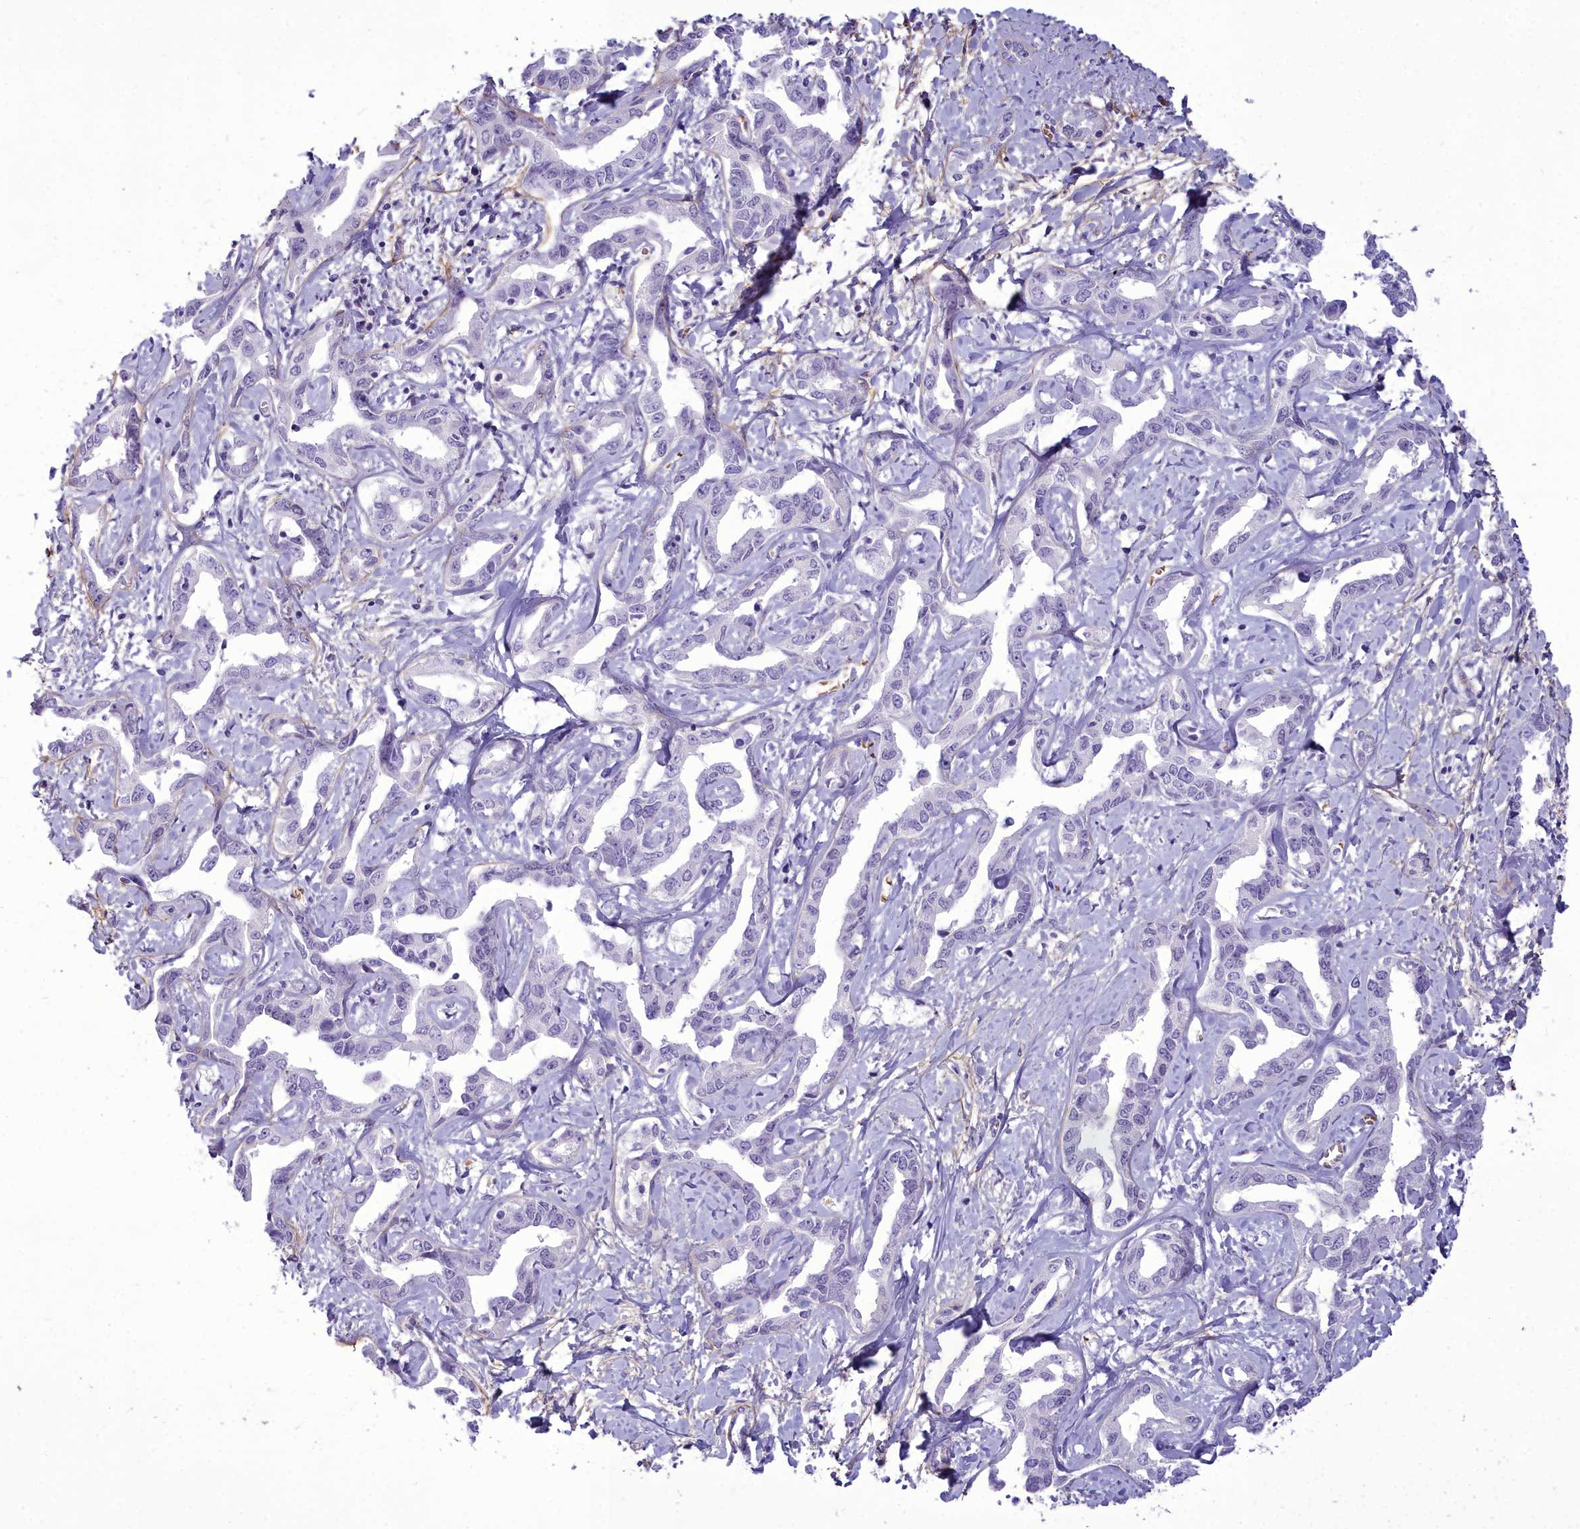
{"staining": {"intensity": "negative", "quantity": "none", "location": "none"}, "tissue": "liver cancer", "cell_type": "Tumor cells", "image_type": "cancer", "snomed": [{"axis": "morphology", "description": "Cholangiocarcinoma"}, {"axis": "topography", "description": "Liver"}], "caption": "IHC photomicrograph of human liver cancer (cholangiocarcinoma) stained for a protein (brown), which reveals no positivity in tumor cells.", "gene": "OSTN", "patient": {"sex": "male", "age": 59}}